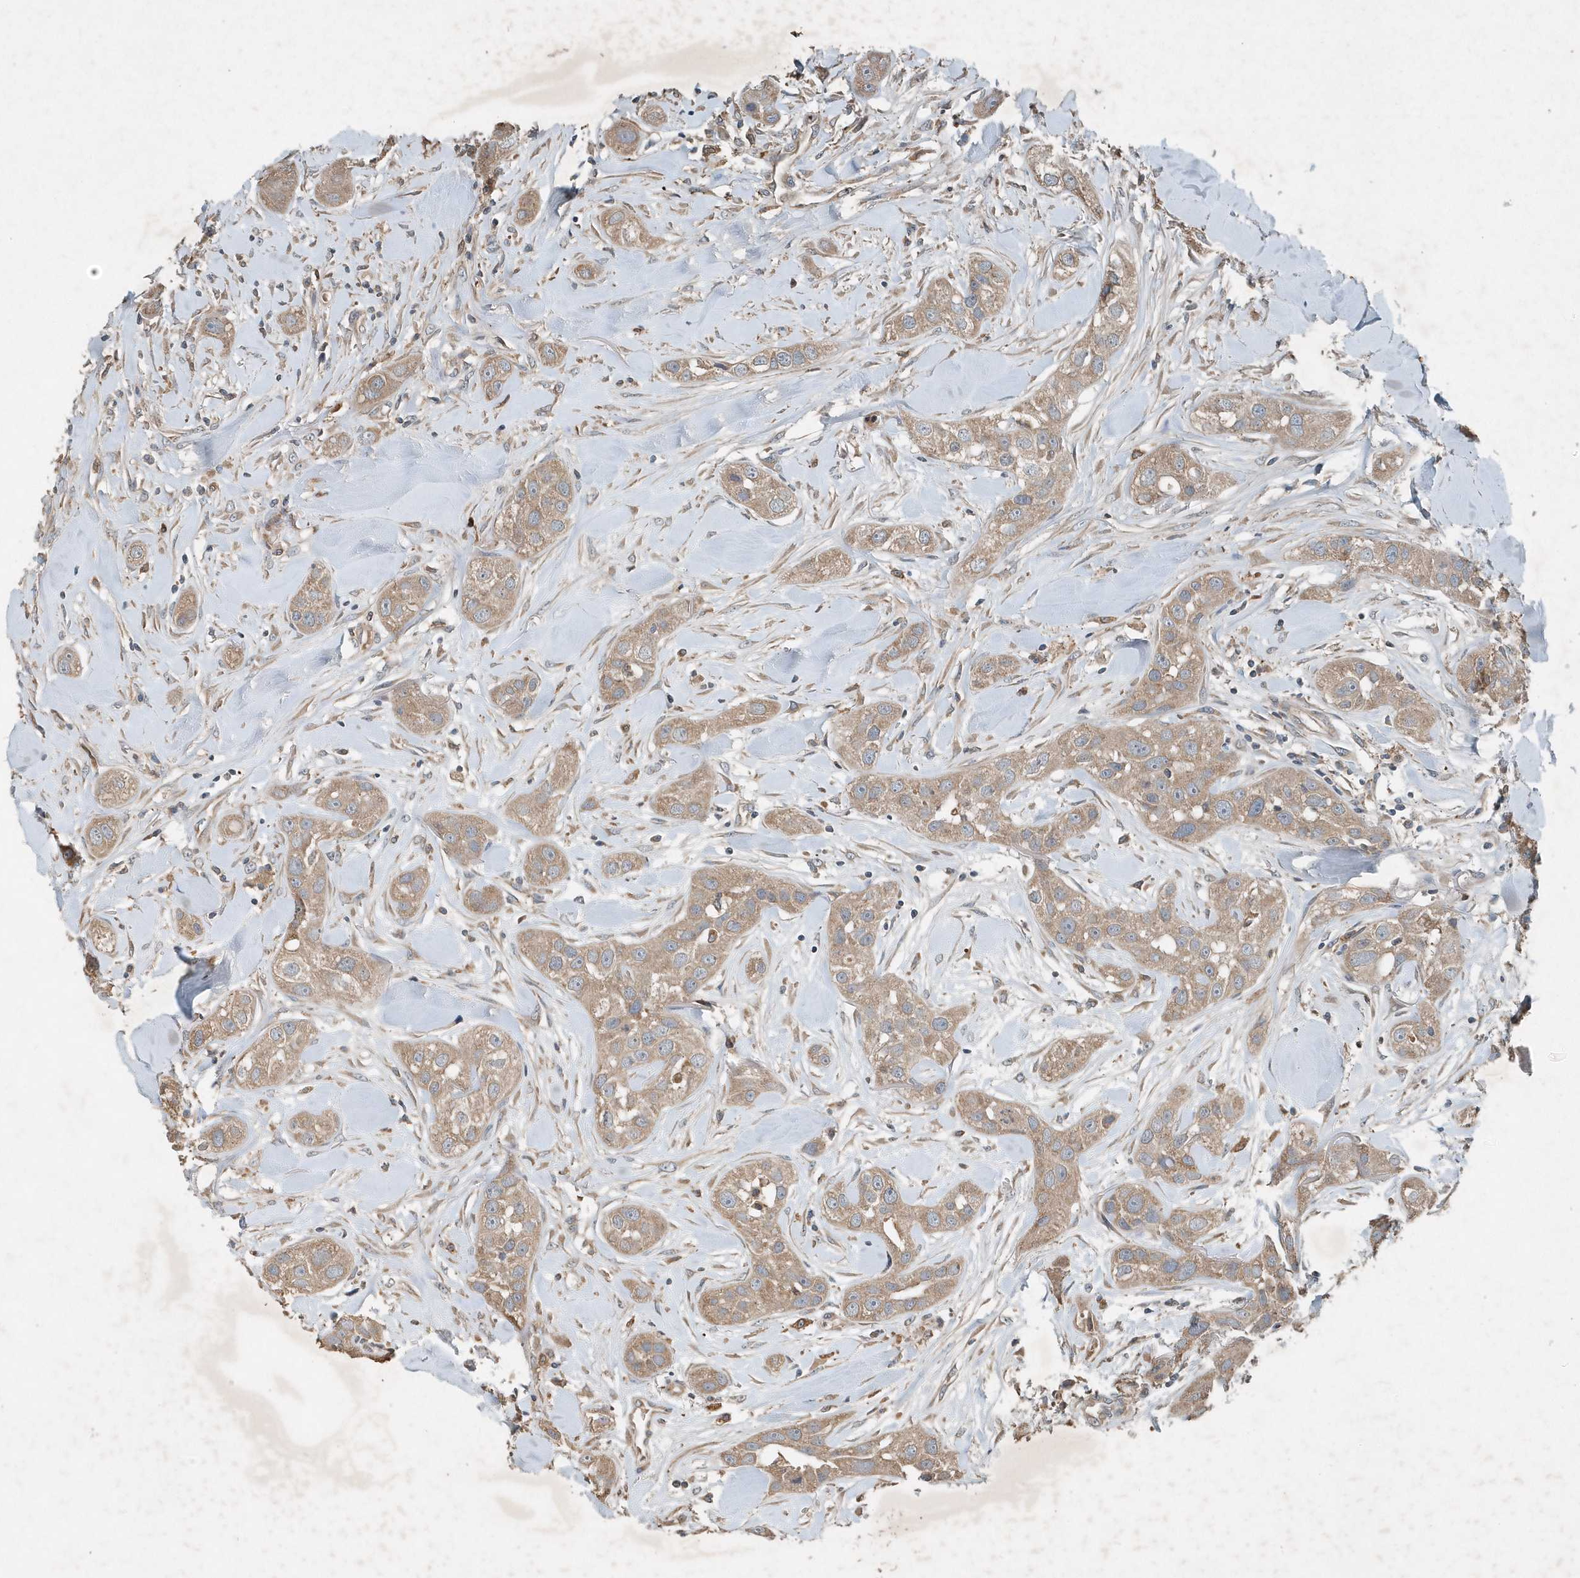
{"staining": {"intensity": "weak", "quantity": ">75%", "location": "cytoplasmic/membranous"}, "tissue": "head and neck cancer", "cell_type": "Tumor cells", "image_type": "cancer", "snomed": [{"axis": "morphology", "description": "Normal tissue, NOS"}, {"axis": "morphology", "description": "Squamous cell carcinoma, NOS"}, {"axis": "topography", "description": "Skeletal muscle"}, {"axis": "topography", "description": "Head-Neck"}], "caption": "Head and neck squamous cell carcinoma stained with a protein marker shows weak staining in tumor cells.", "gene": "SCFD2", "patient": {"sex": "male", "age": 51}}